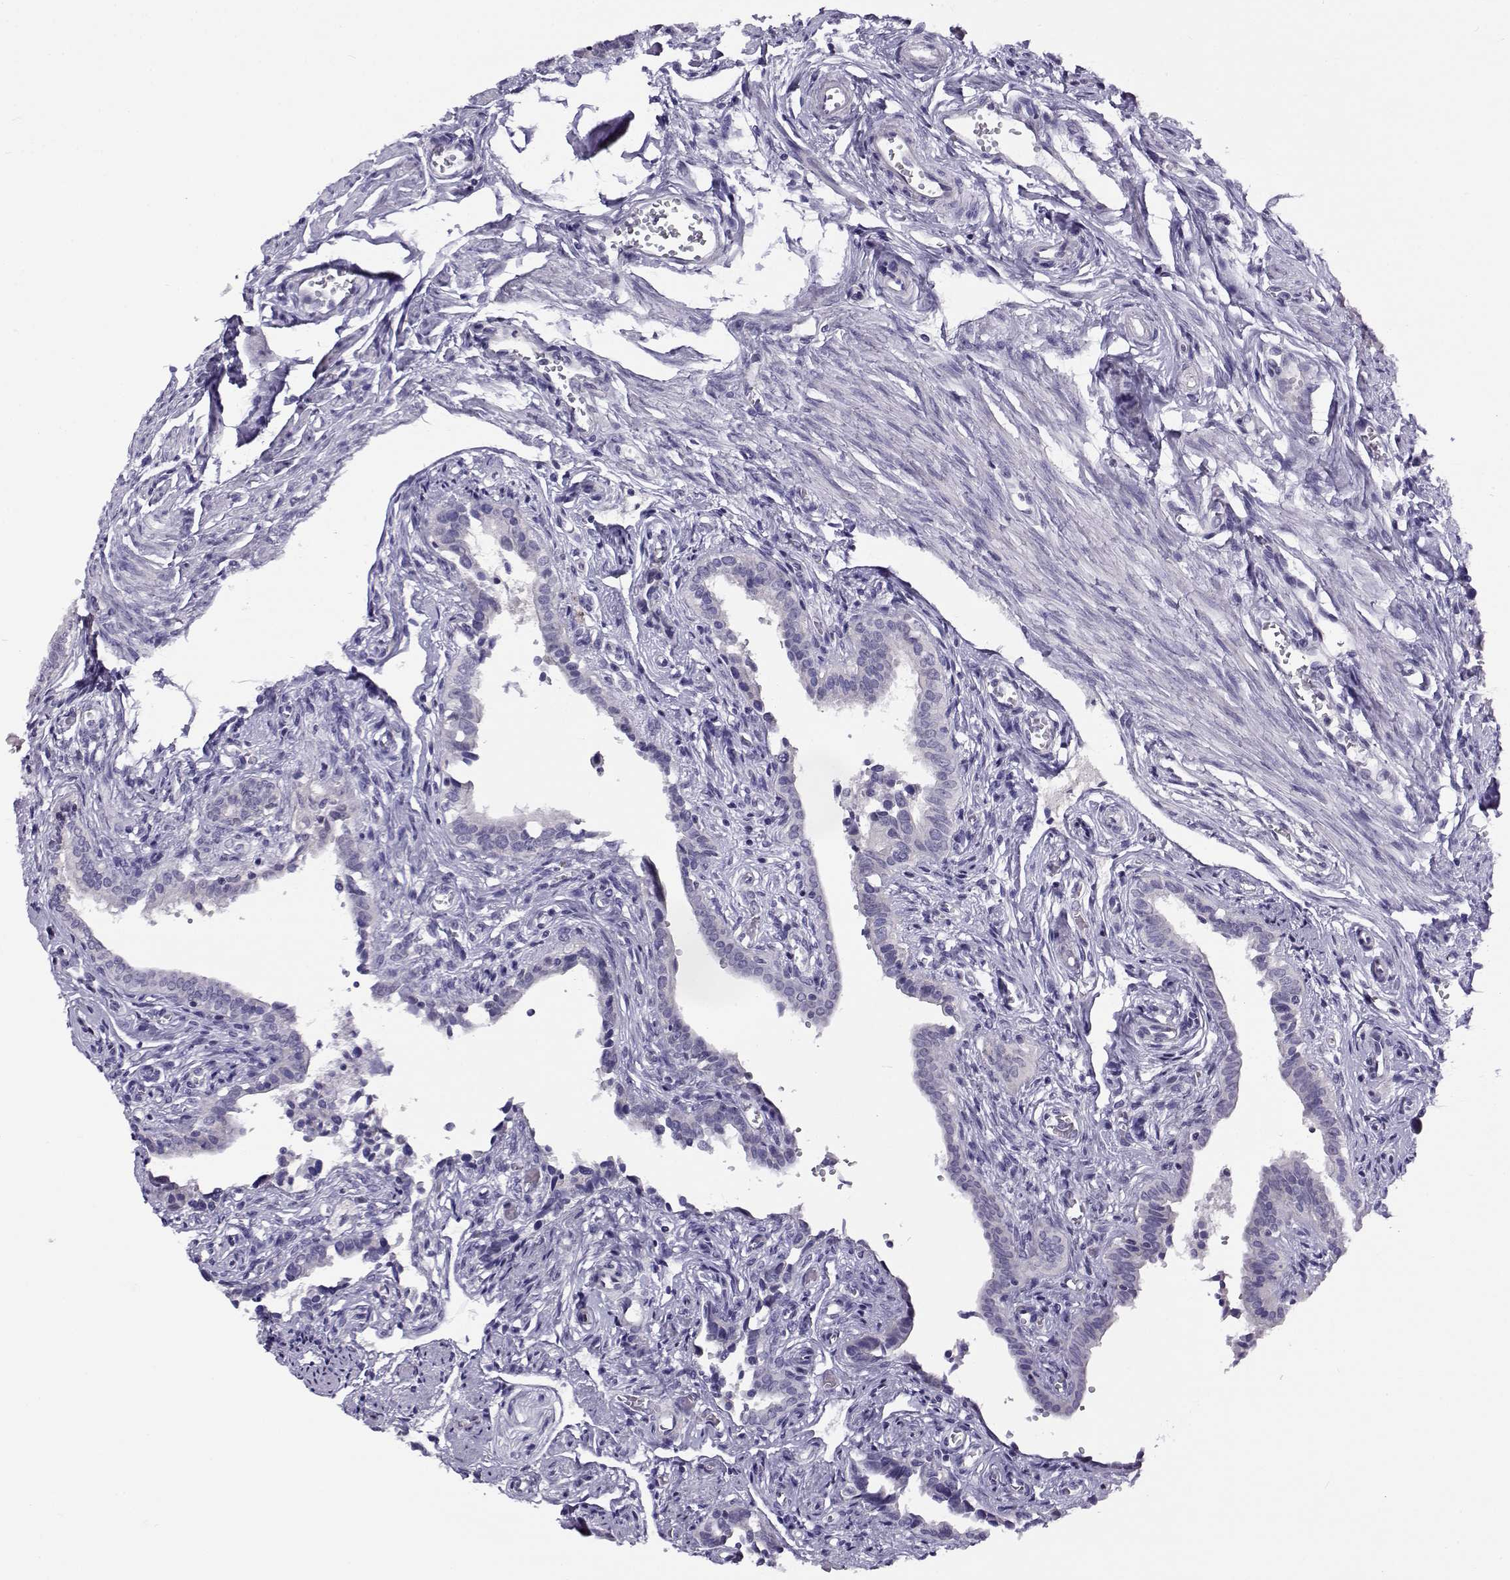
{"staining": {"intensity": "negative", "quantity": "none", "location": "none"}, "tissue": "fallopian tube", "cell_type": "Glandular cells", "image_type": "normal", "snomed": [{"axis": "morphology", "description": "Normal tissue, NOS"}, {"axis": "morphology", "description": "Carcinoma, endometroid"}, {"axis": "topography", "description": "Fallopian tube"}, {"axis": "topography", "description": "Ovary"}], "caption": "DAB immunohistochemical staining of benign human fallopian tube shows no significant positivity in glandular cells. (Brightfield microscopy of DAB (3,3'-diaminobenzidine) immunohistochemistry at high magnification).", "gene": "FEZF1", "patient": {"sex": "female", "age": 42}}